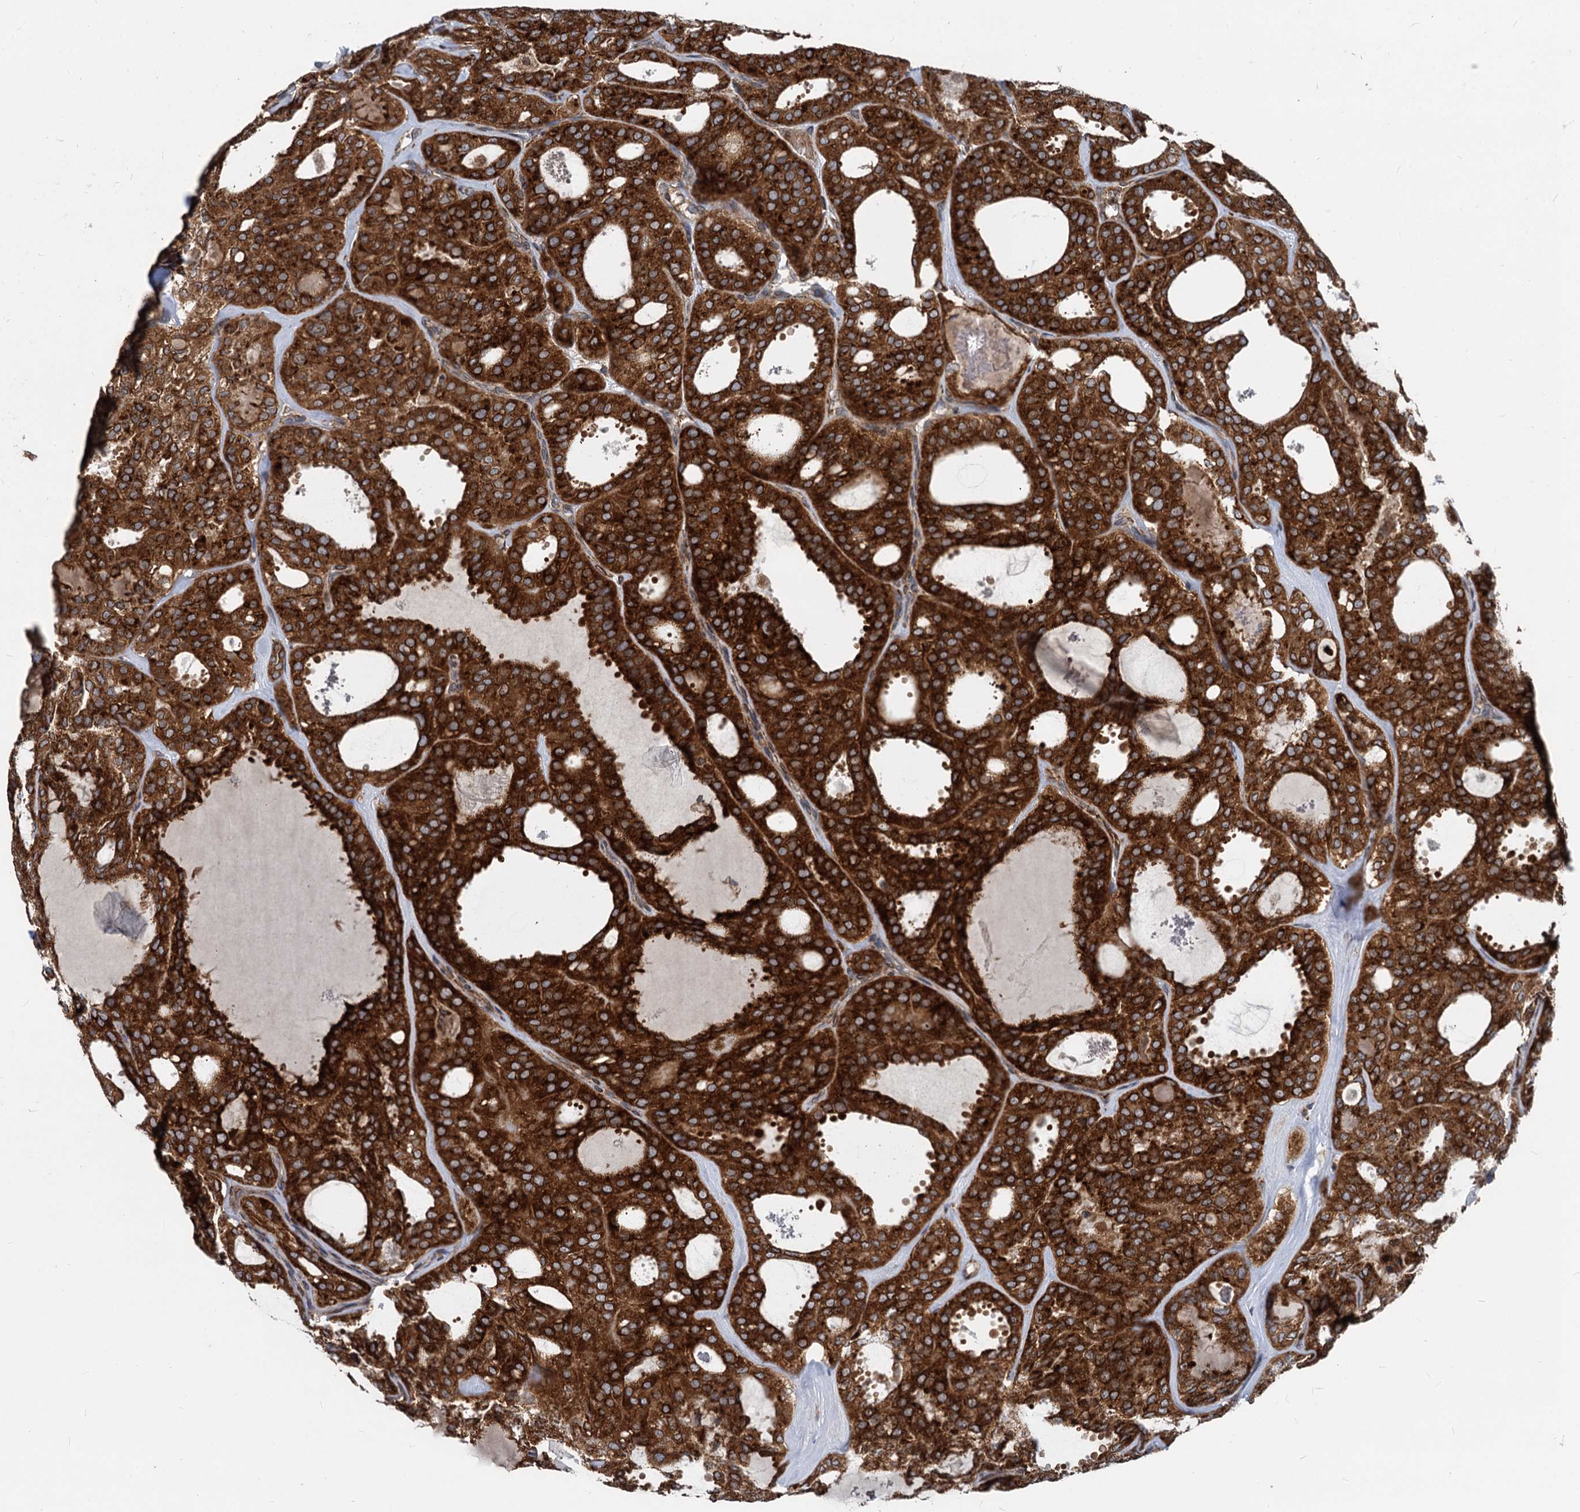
{"staining": {"intensity": "strong", "quantity": ">75%", "location": "cytoplasmic/membranous"}, "tissue": "thyroid cancer", "cell_type": "Tumor cells", "image_type": "cancer", "snomed": [{"axis": "morphology", "description": "Follicular adenoma carcinoma, NOS"}, {"axis": "topography", "description": "Thyroid gland"}], "caption": "This photomicrograph displays thyroid follicular adenoma carcinoma stained with immunohistochemistry (IHC) to label a protein in brown. The cytoplasmic/membranous of tumor cells show strong positivity for the protein. Nuclei are counter-stained blue.", "gene": "STIM1", "patient": {"sex": "male", "age": 75}}